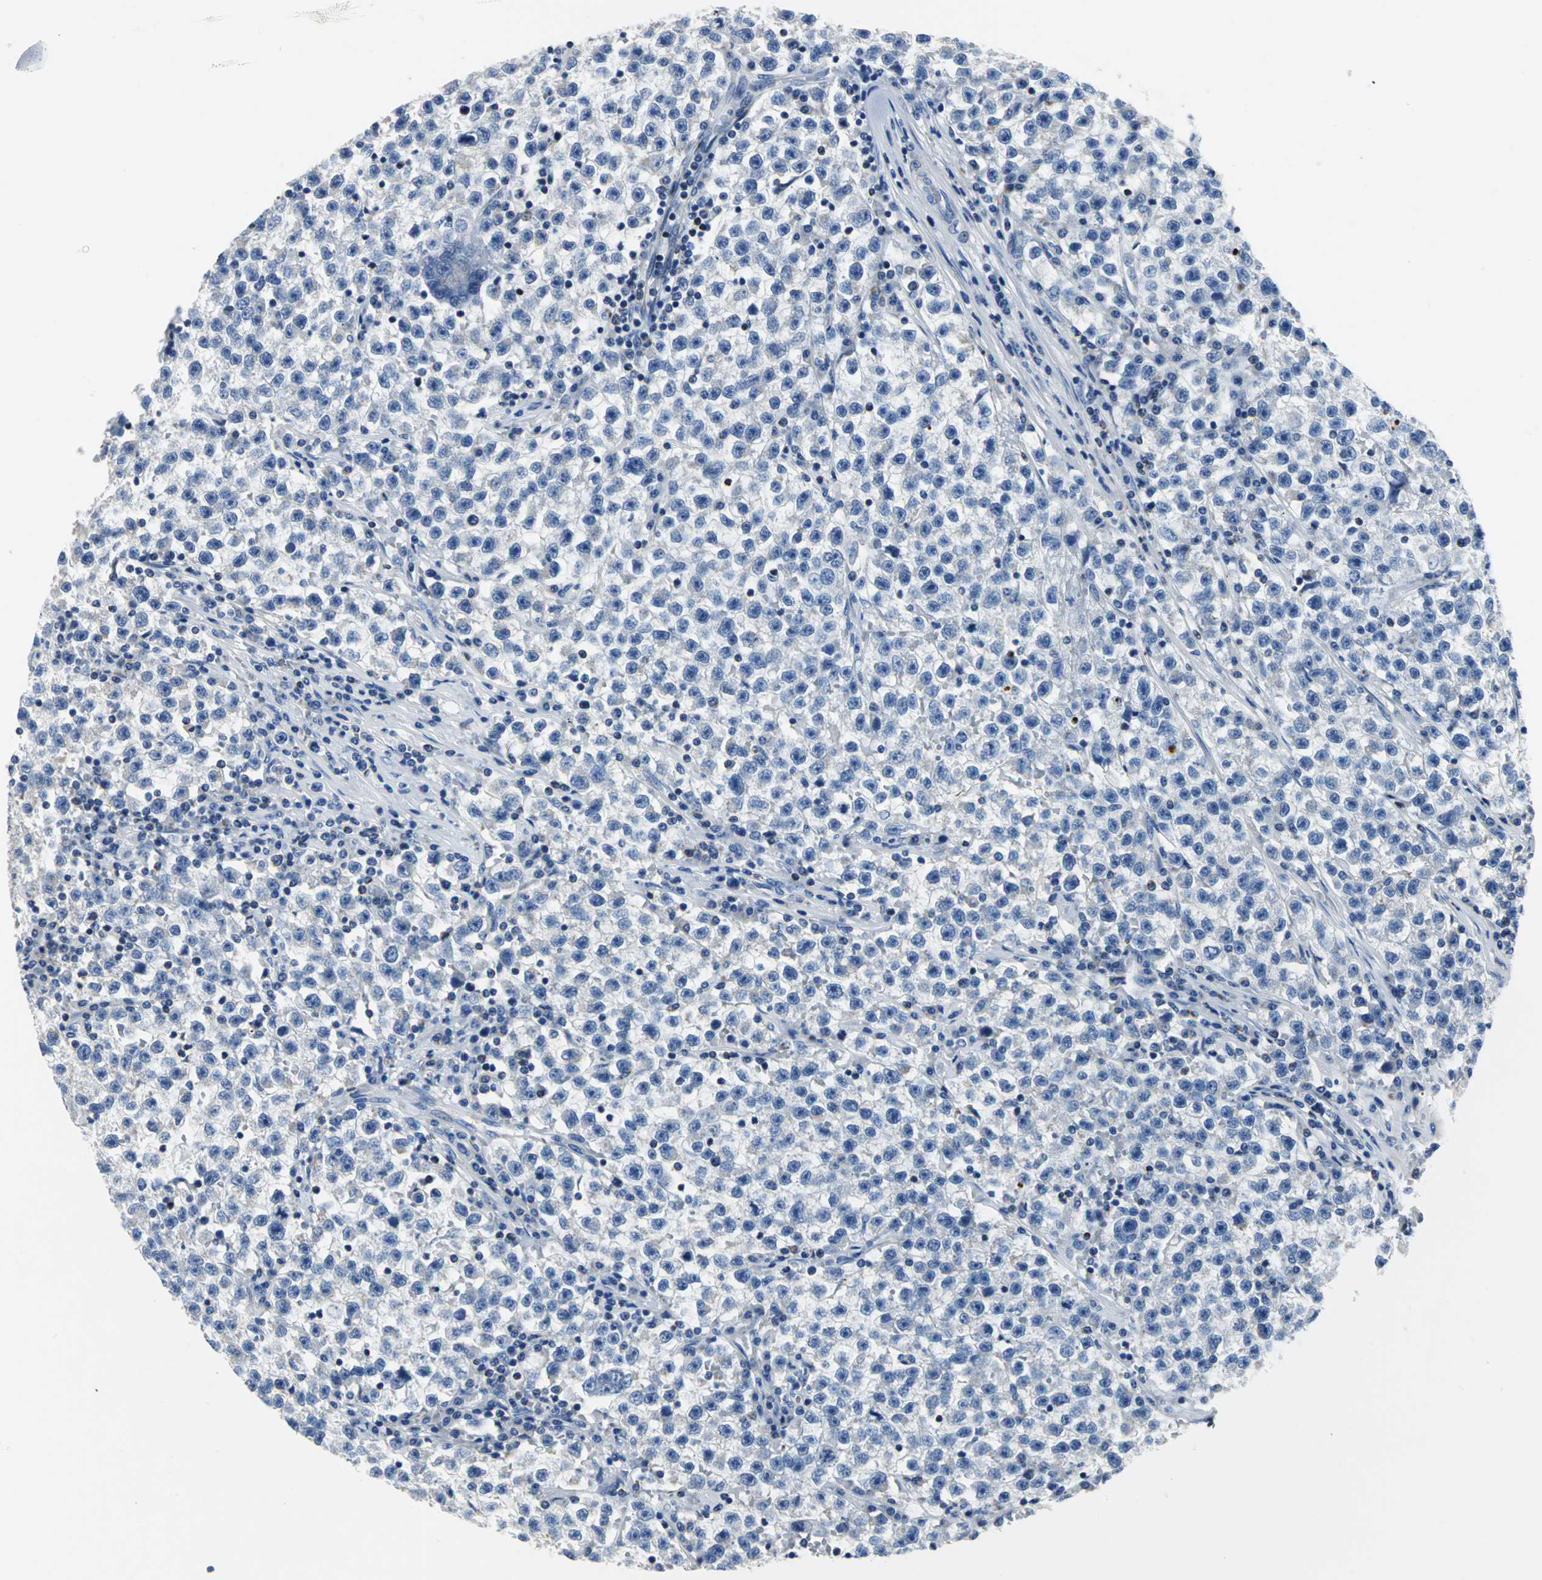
{"staining": {"intensity": "negative", "quantity": "none", "location": "none"}, "tissue": "testis cancer", "cell_type": "Tumor cells", "image_type": "cancer", "snomed": [{"axis": "morphology", "description": "Seminoma, NOS"}, {"axis": "topography", "description": "Testis"}], "caption": "DAB immunohistochemical staining of testis seminoma displays no significant staining in tumor cells. (DAB immunohistochemistry, high magnification).", "gene": "IFI6", "patient": {"sex": "male", "age": 22}}